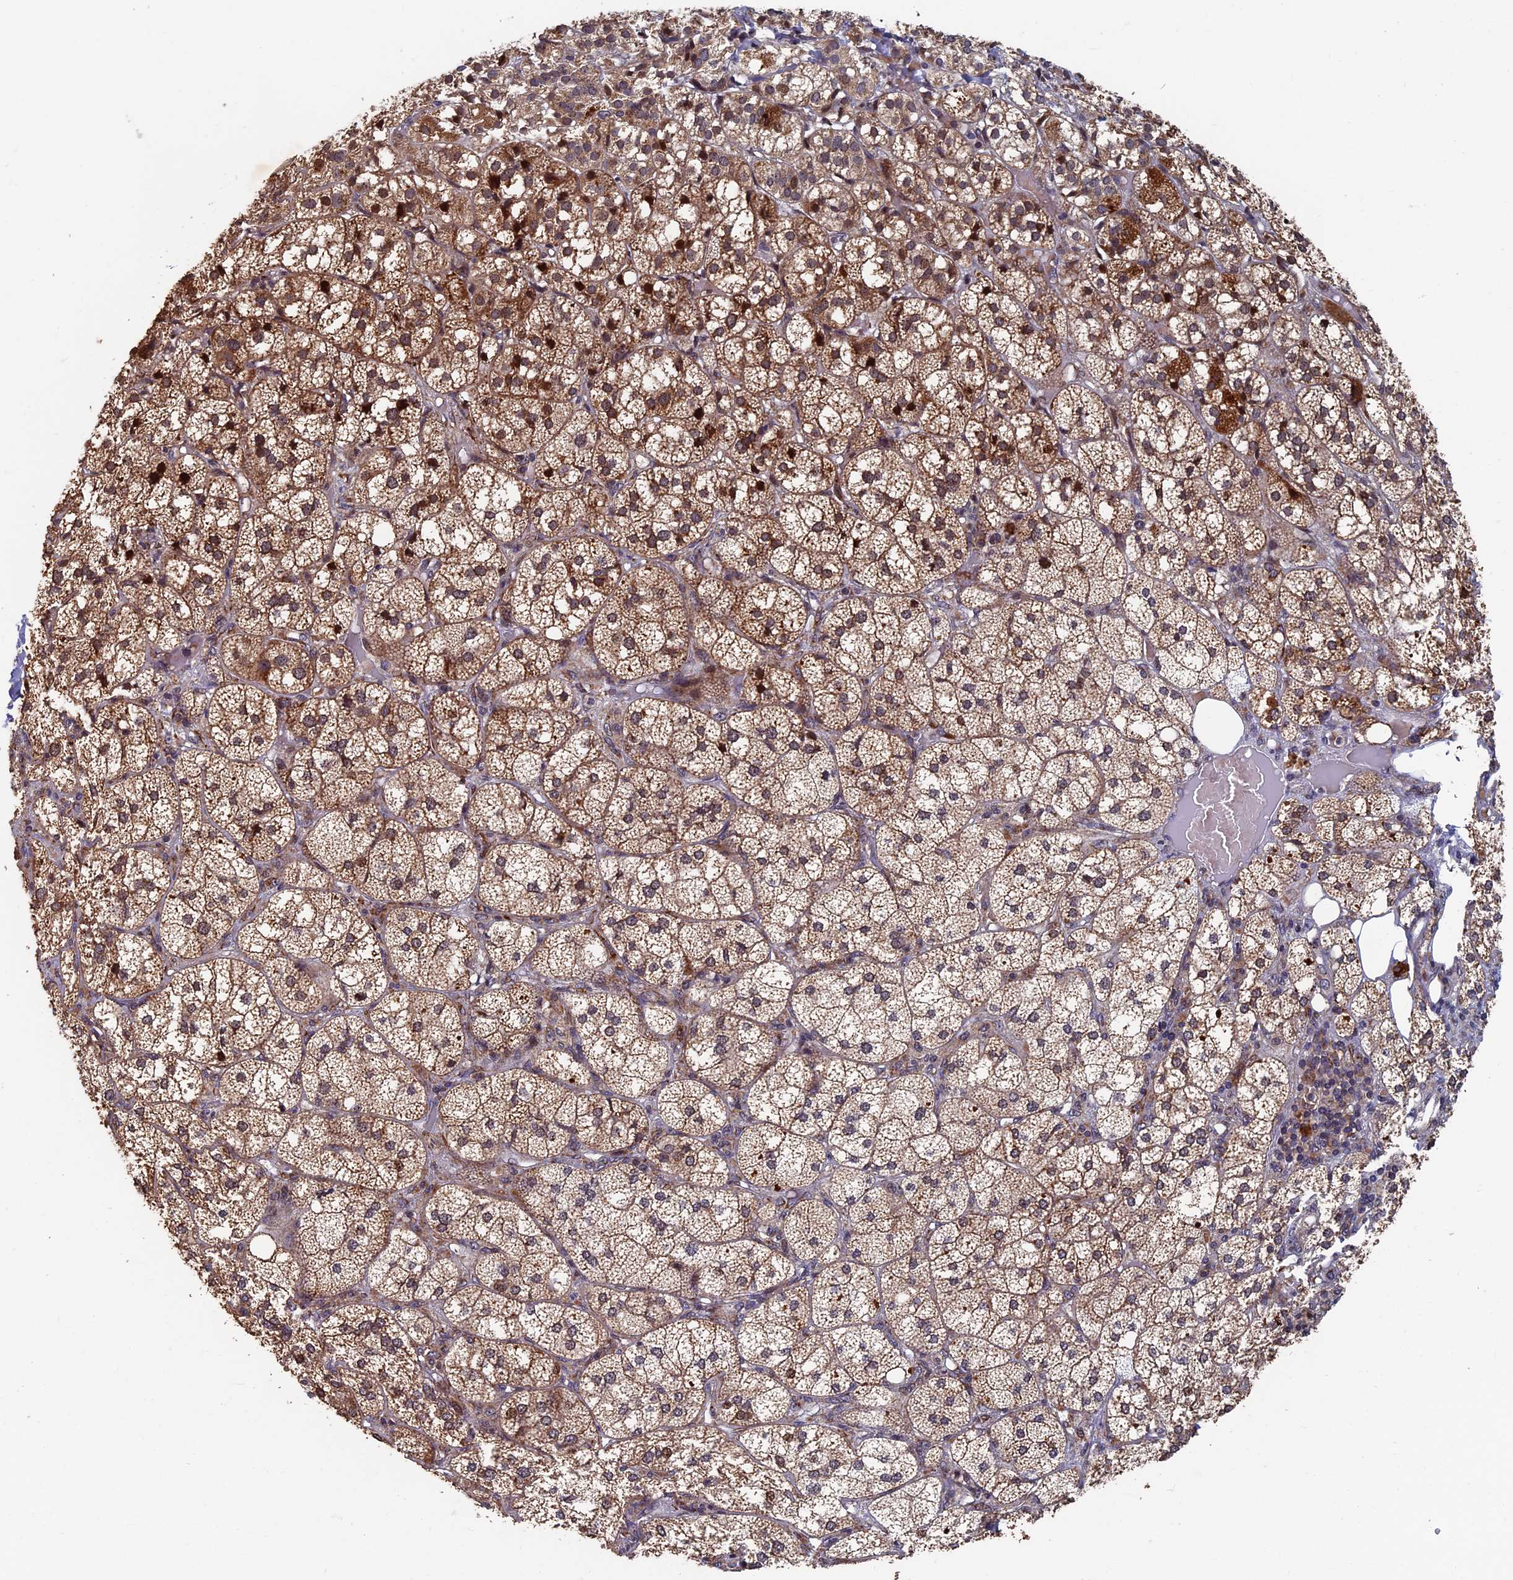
{"staining": {"intensity": "strong", "quantity": "25%-75%", "location": "cytoplasmic/membranous,nuclear"}, "tissue": "adrenal gland", "cell_type": "Glandular cells", "image_type": "normal", "snomed": [{"axis": "morphology", "description": "Normal tissue, NOS"}, {"axis": "topography", "description": "Adrenal gland"}], "caption": "Adrenal gland stained with immunohistochemistry (IHC) exhibits strong cytoplasmic/membranous,nuclear positivity in approximately 25%-75% of glandular cells. Nuclei are stained in blue.", "gene": "RASGRF1", "patient": {"sex": "female", "age": 61}}